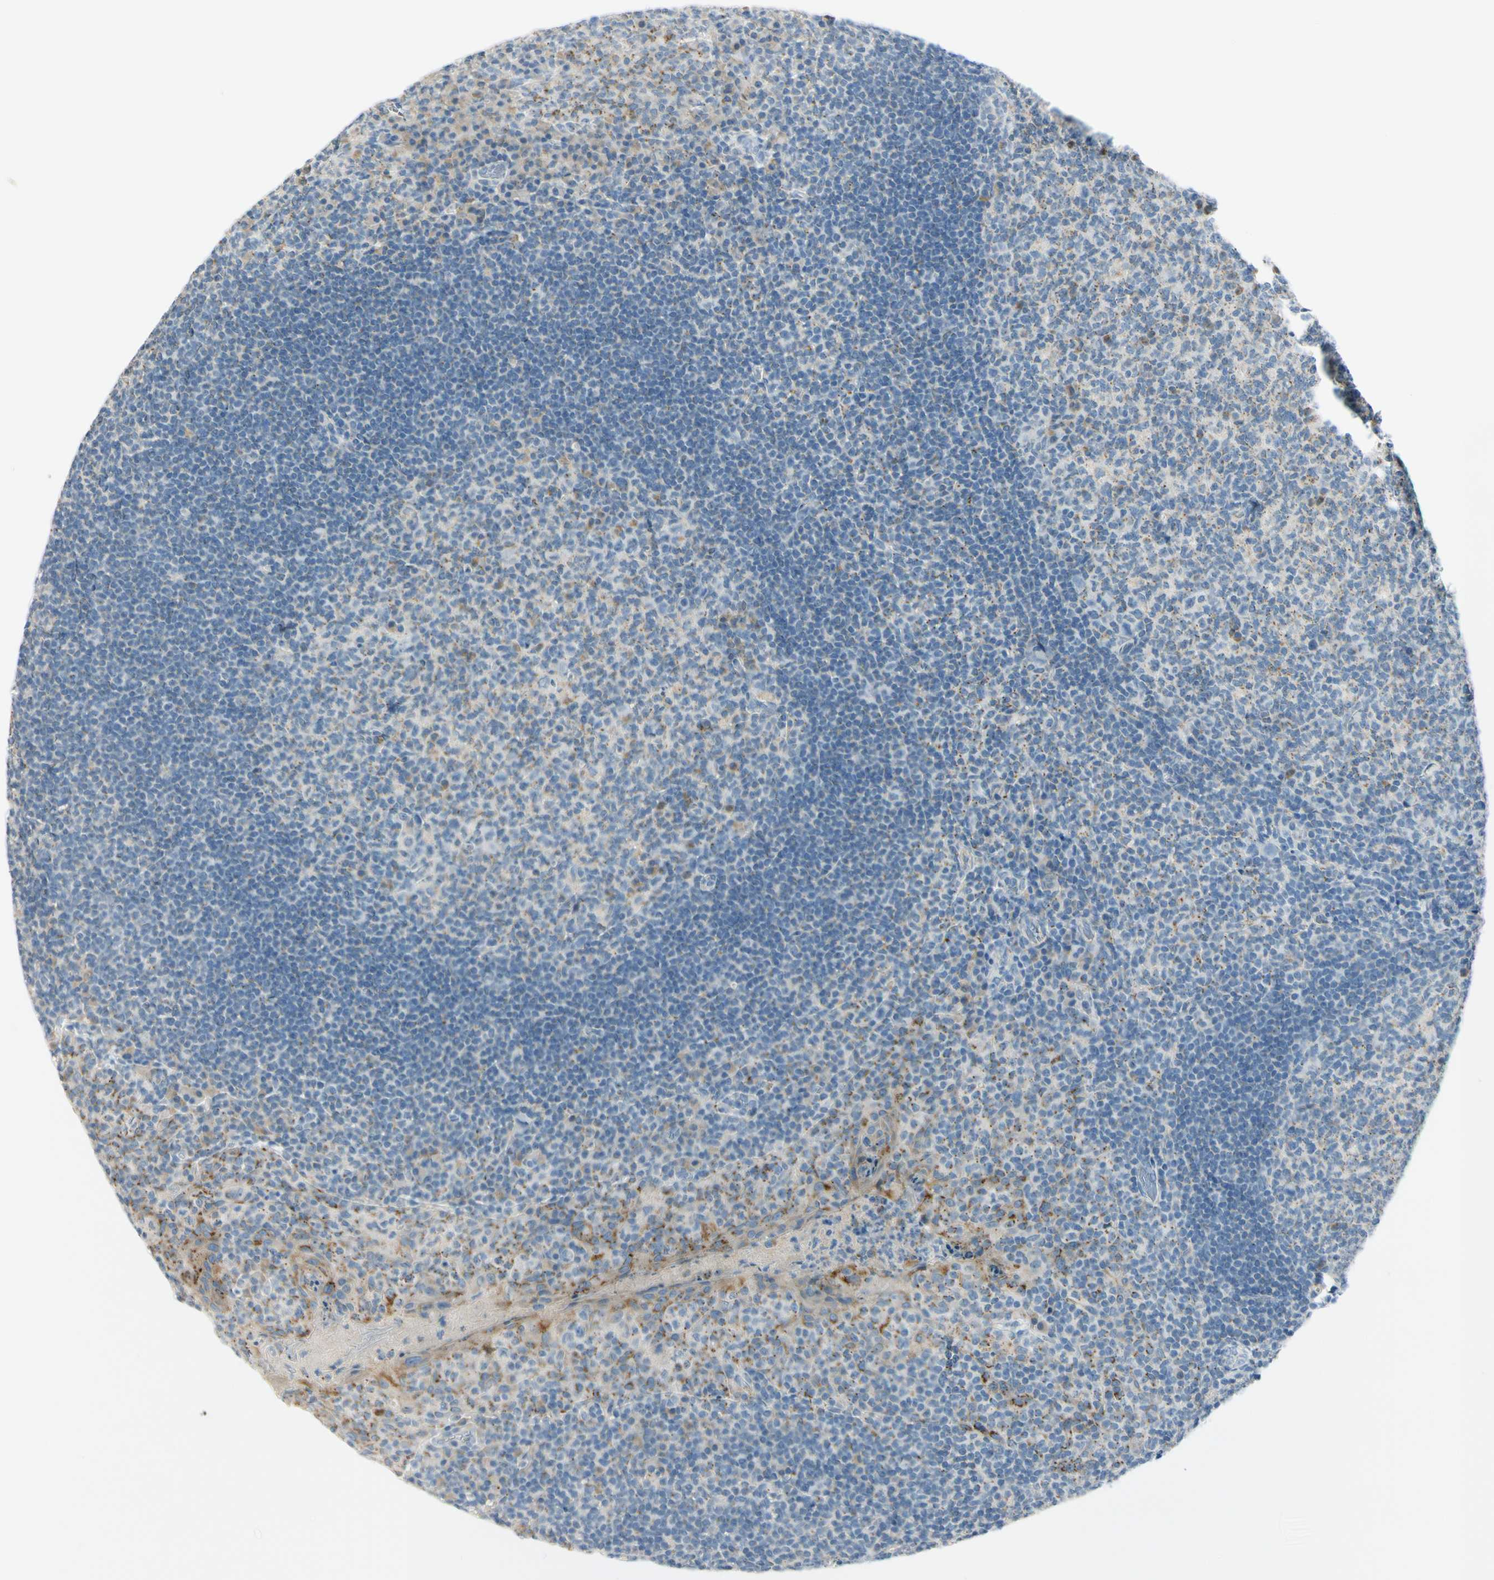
{"staining": {"intensity": "weak", "quantity": "<25%", "location": "cytoplasmic/membranous"}, "tissue": "tonsil", "cell_type": "Germinal center cells", "image_type": "normal", "snomed": [{"axis": "morphology", "description": "Normal tissue, NOS"}, {"axis": "topography", "description": "Tonsil"}], "caption": "Immunohistochemistry (IHC) image of normal tonsil stained for a protein (brown), which exhibits no expression in germinal center cells. (Immunohistochemistry (IHC), brightfield microscopy, high magnification).", "gene": "GALNT5", "patient": {"sex": "male", "age": 17}}